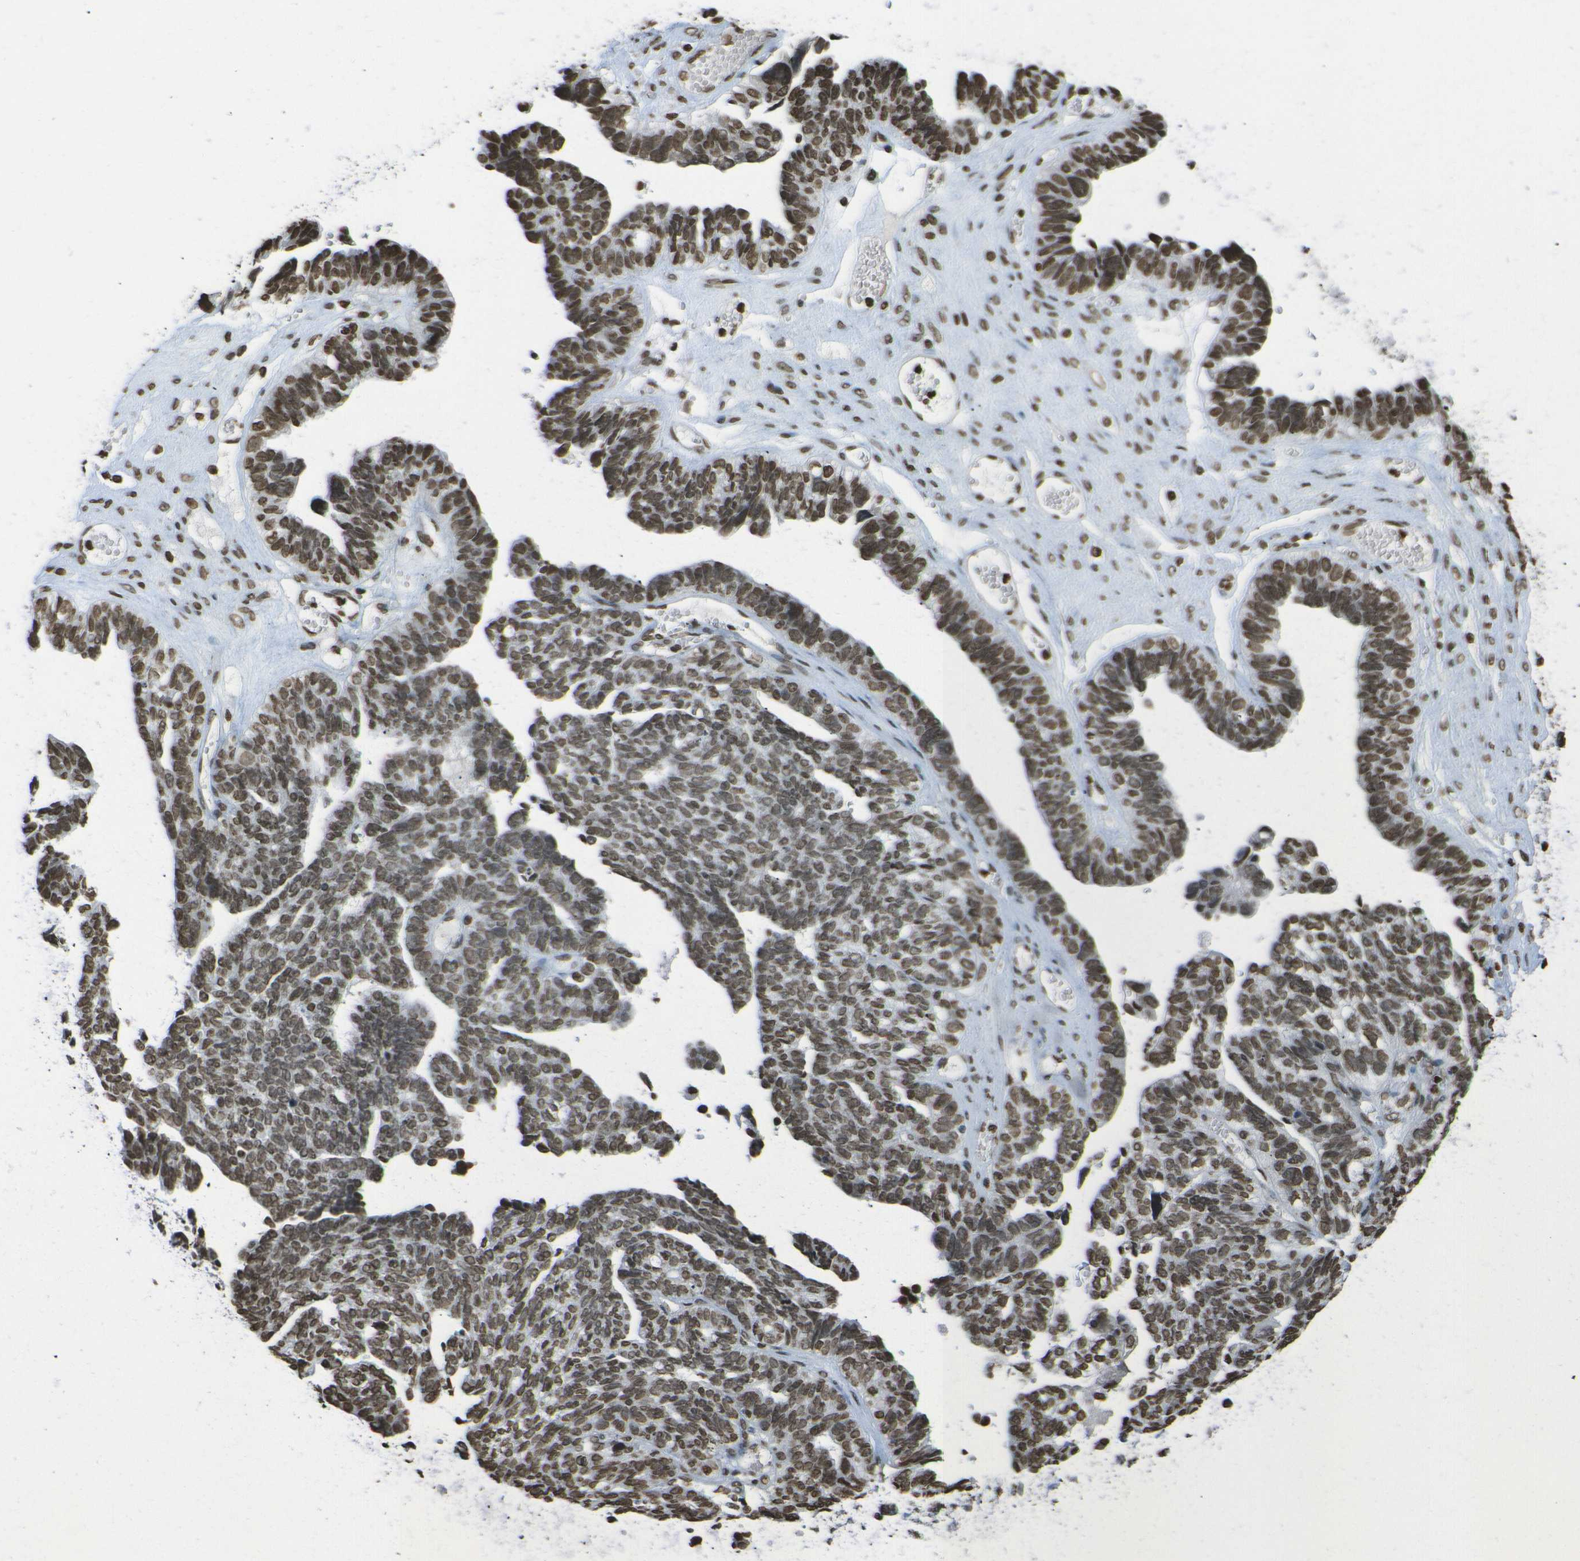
{"staining": {"intensity": "moderate", "quantity": ">75%", "location": "nuclear"}, "tissue": "ovarian cancer", "cell_type": "Tumor cells", "image_type": "cancer", "snomed": [{"axis": "morphology", "description": "Cystadenocarcinoma, serous, NOS"}, {"axis": "topography", "description": "Ovary"}], "caption": "A histopathology image showing moderate nuclear staining in approximately >75% of tumor cells in ovarian cancer (serous cystadenocarcinoma), as visualized by brown immunohistochemical staining.", "gene": "H4C16", "patient": {"sex": "female", "age": 79}}